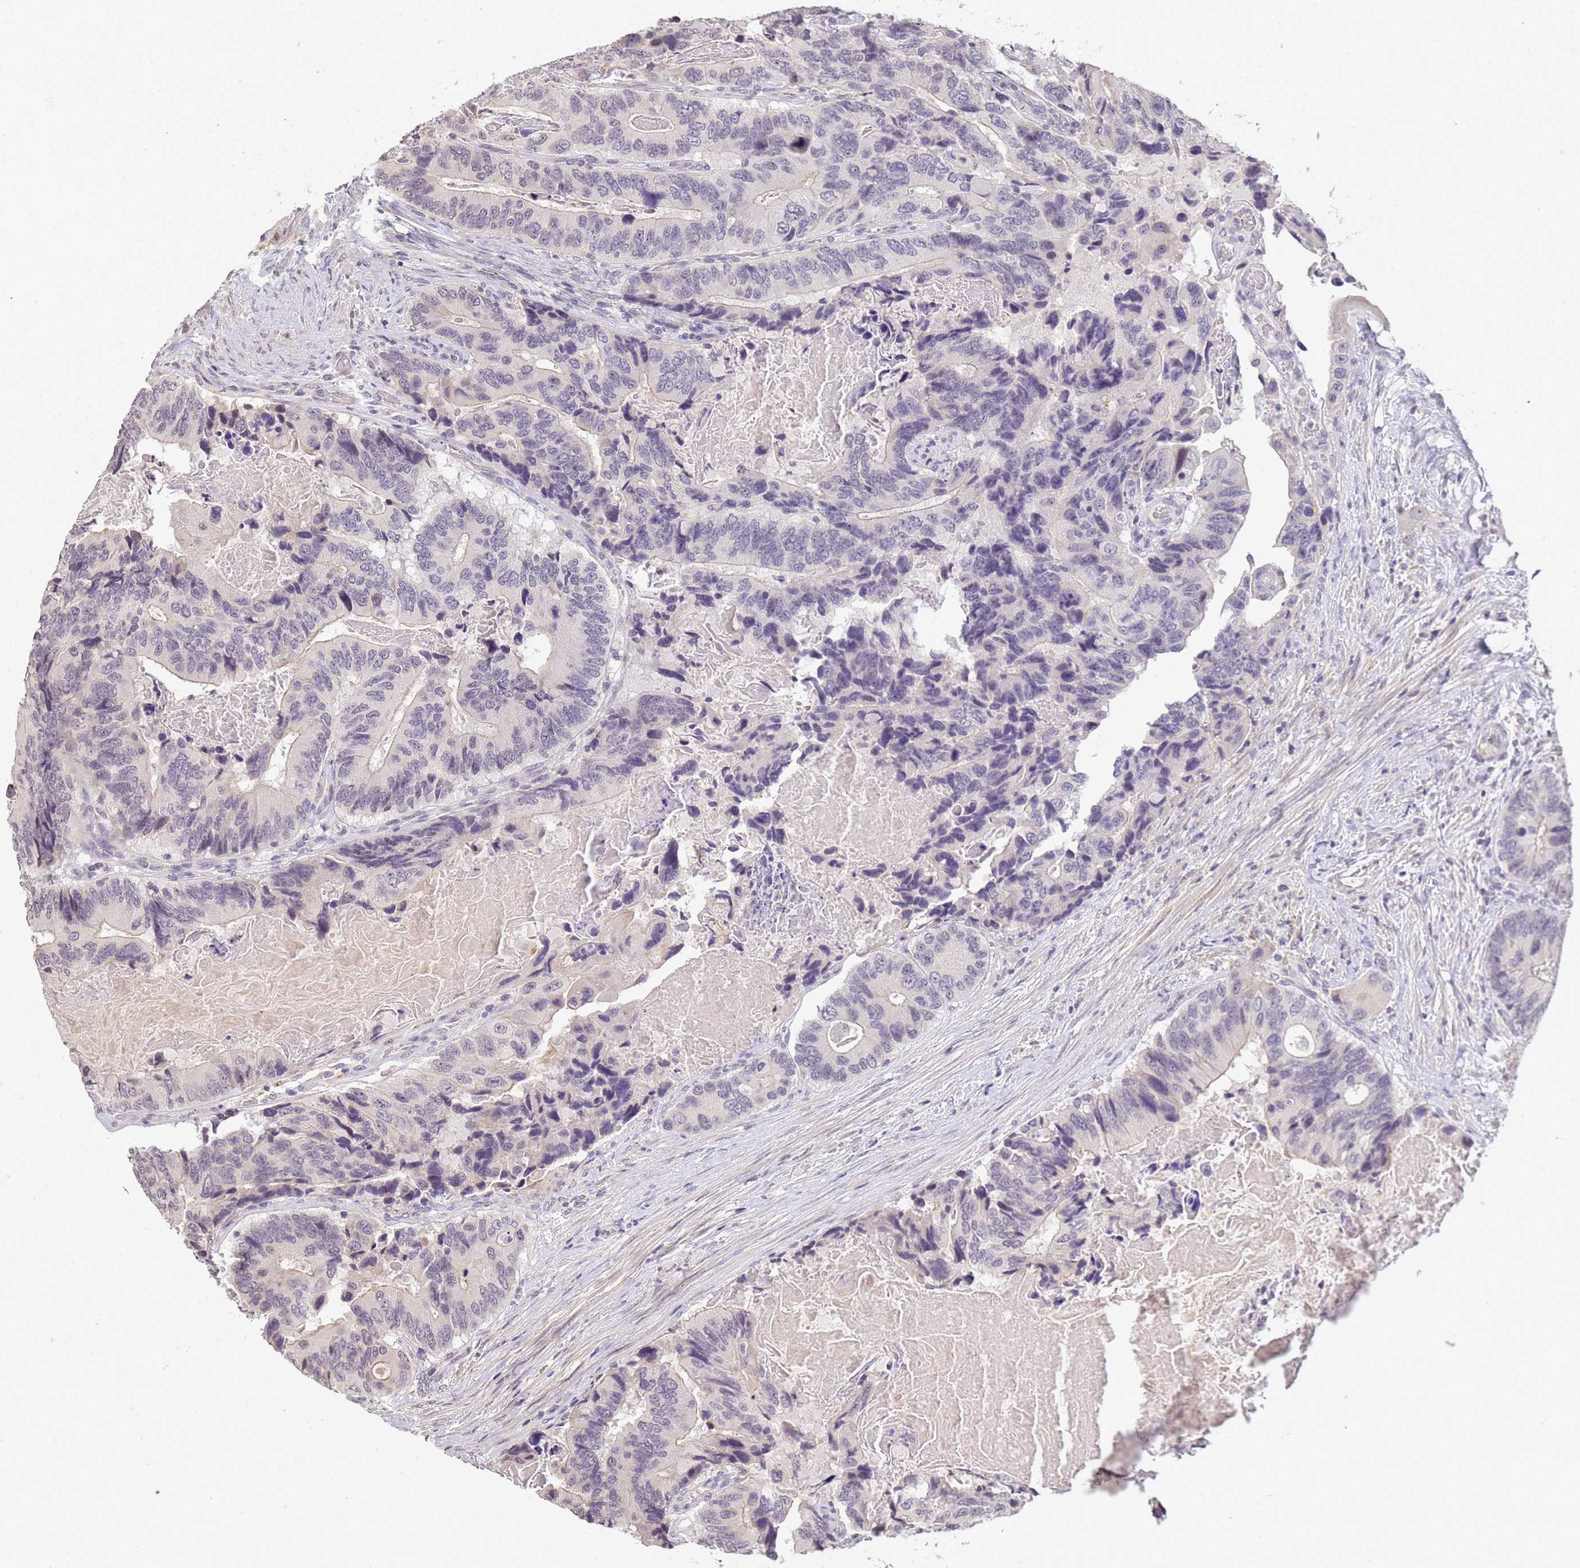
{"staining": {"intensity": "negative", "quantity": "none", "location": "none"}, "tissue": "colorectal cancer", "cell_type": "Tumor cells", "image_type": "cancer", "snomed": [{"axis": "morphology", "description": "Adenocarcinoma, NOS"}, {"axis": "topography", "description": "Colon"}], "caption": "Histopathology image shows no significant protein staining in tumor cells of colorectal adenocarcinoma.", "gene": "MYL7", "patient": {"sex": "male", "age": 84}}